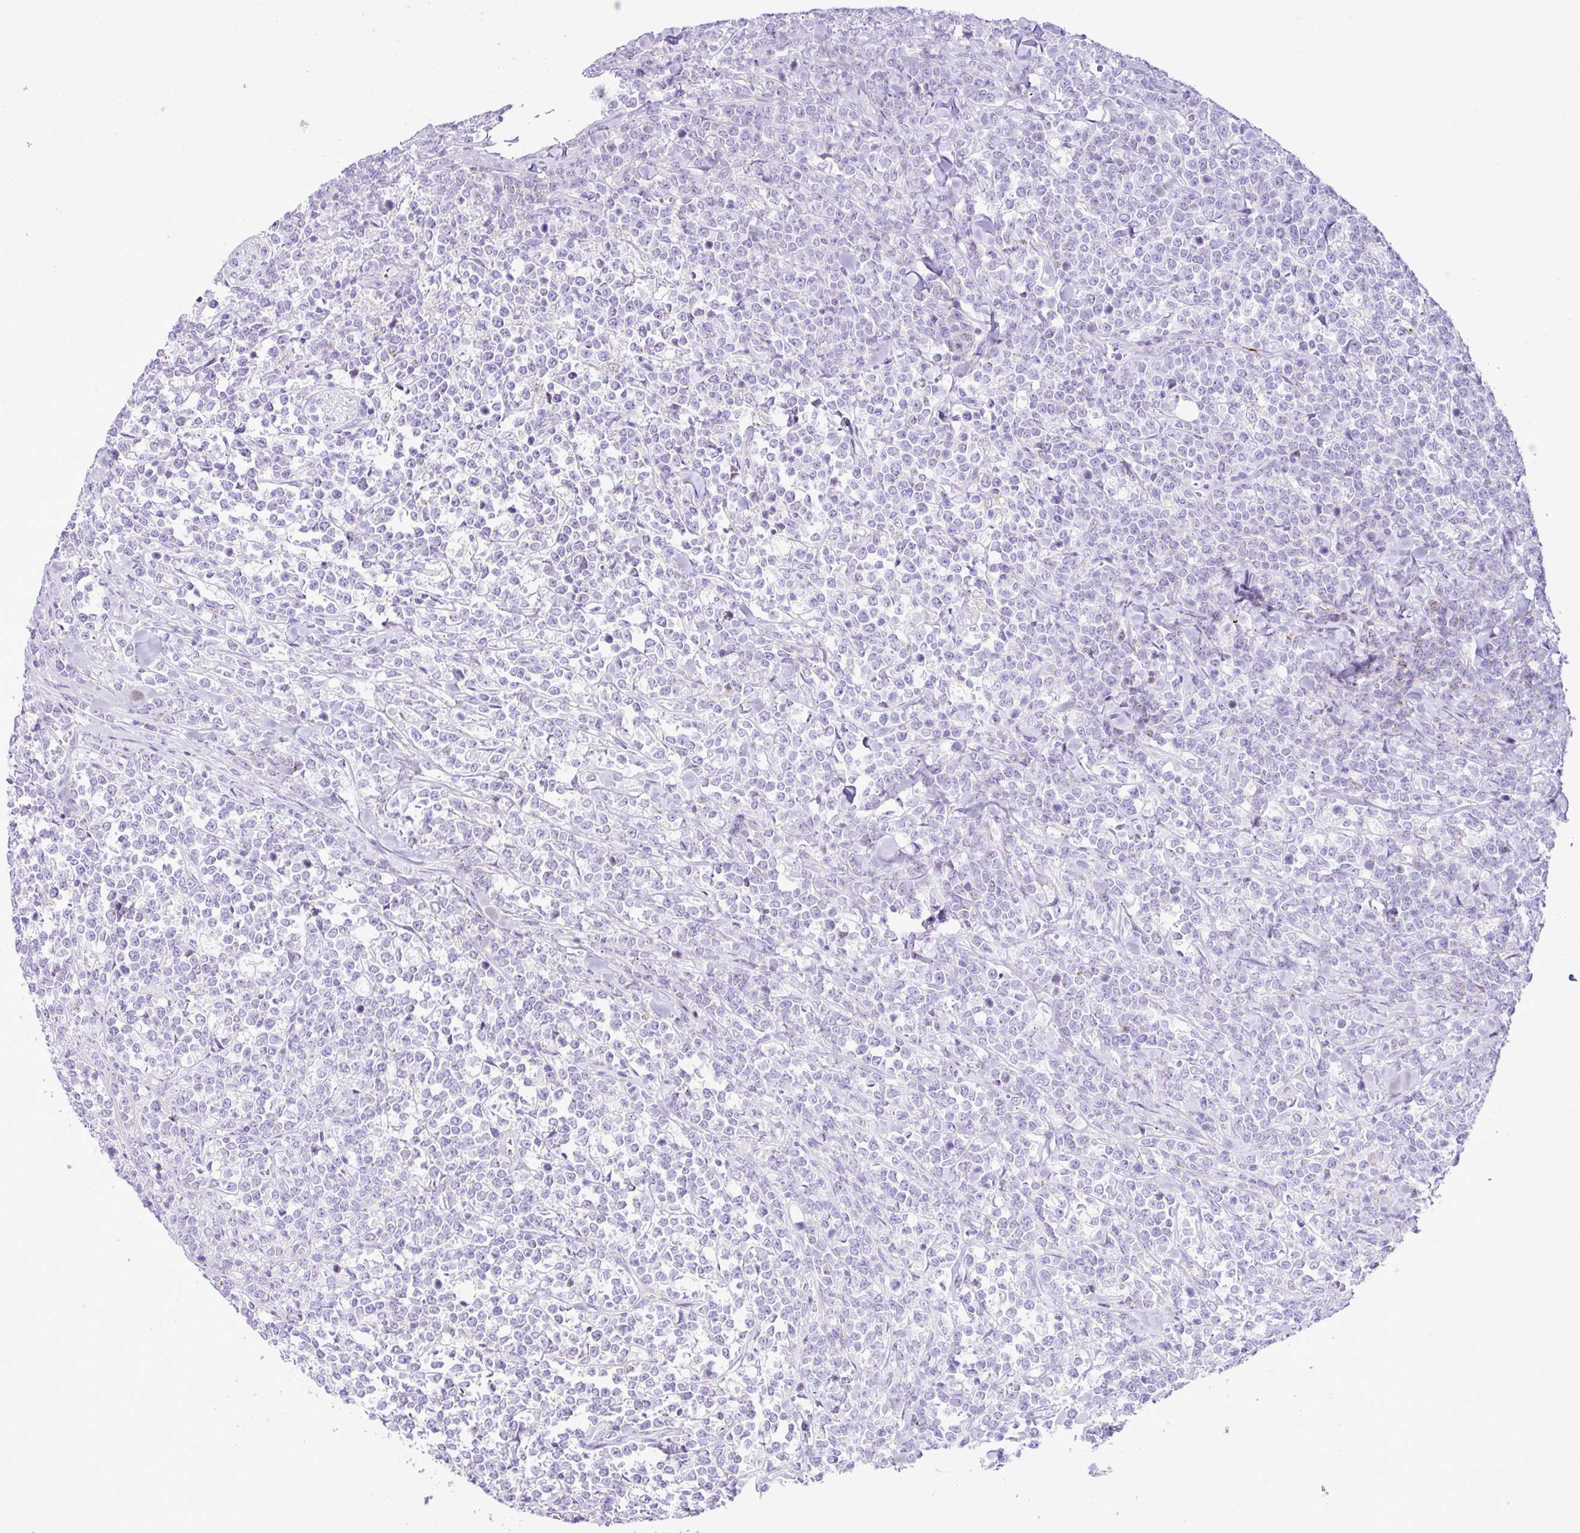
{"staining": {"intensity": "negative", "quantity": "none", "location": "none"}, "tissue": "lymphoma", "cell_type": "Tumor cells", "image_type": "cancer", "snomed": [{"axis": "morphology", "description": "Malignant lymphoma, non-Hodgkin's type, High grade"}, {"axis": "topography", "description": "Small intestine"}], "caption": "Immunohistochemical staining of human lymphoma exhibits no significant expression in tumor cells.", "gene": "RCAN2", "patient": {"sex": "male", "age": 8}}